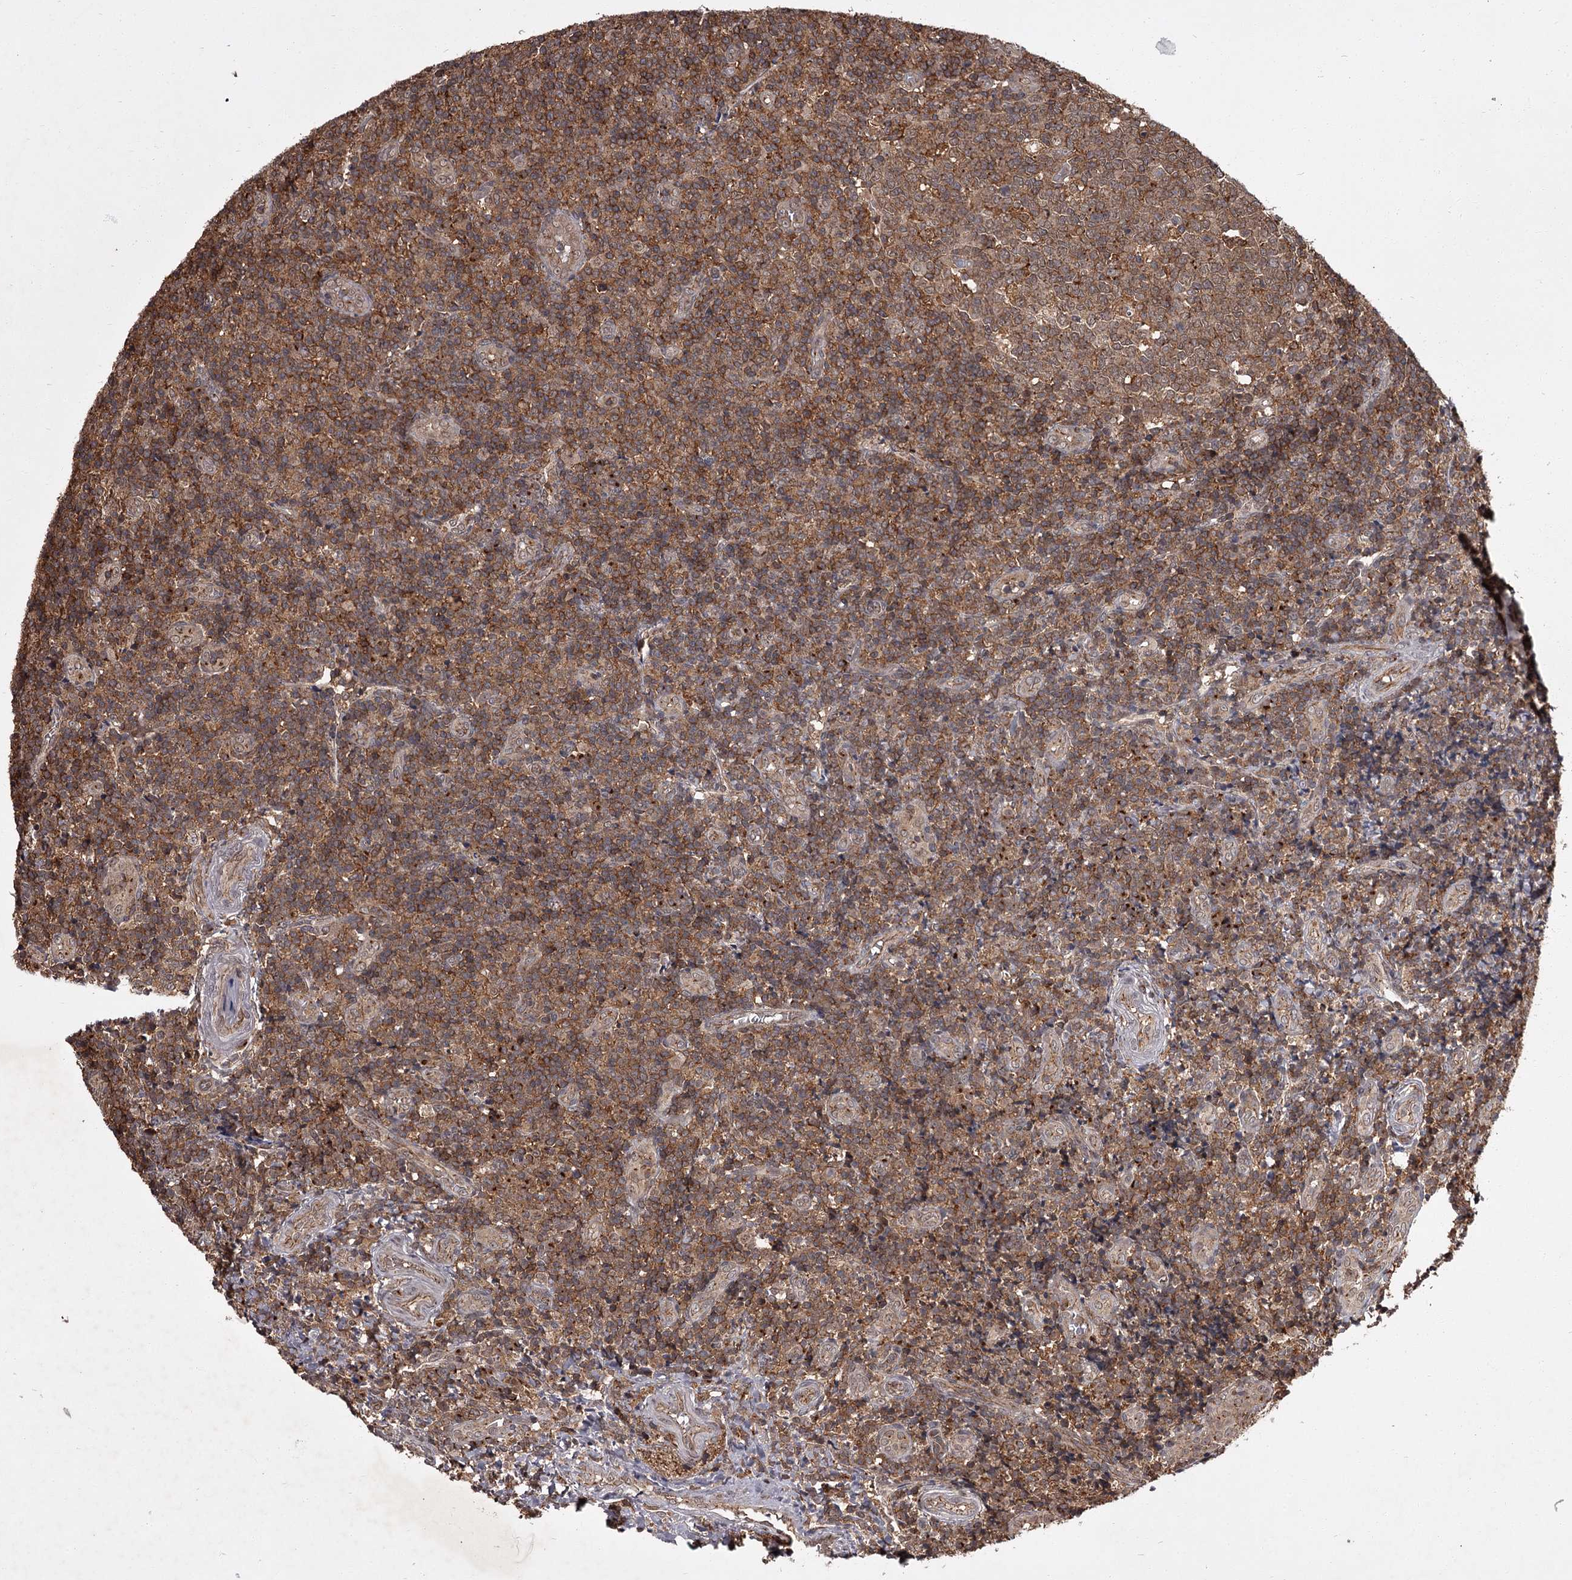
{"staining": {"intensity": "moderate", "quantity": ">75%", "location": "cytoplasmic/membranous"}, "tissue": "tonsil", "cell_type": "Germinal center cells", "image_type": "normal", "snomed": [{"axis": "morphology", "description": "Normal tissue, NOS"}, {"axis": "topography", "description": "Tonsil"}], "caption": "Brown immunohistochemical staining in normal human tonsil displays moderate cytoplasmic/membranous expression in approximately >75% of germinal center cells. Ihc stains the protein of interest in brown and the nuclei are stained blue.", "gene": "TBC1D23", "patient": {"sex": "female", "age": 19}}